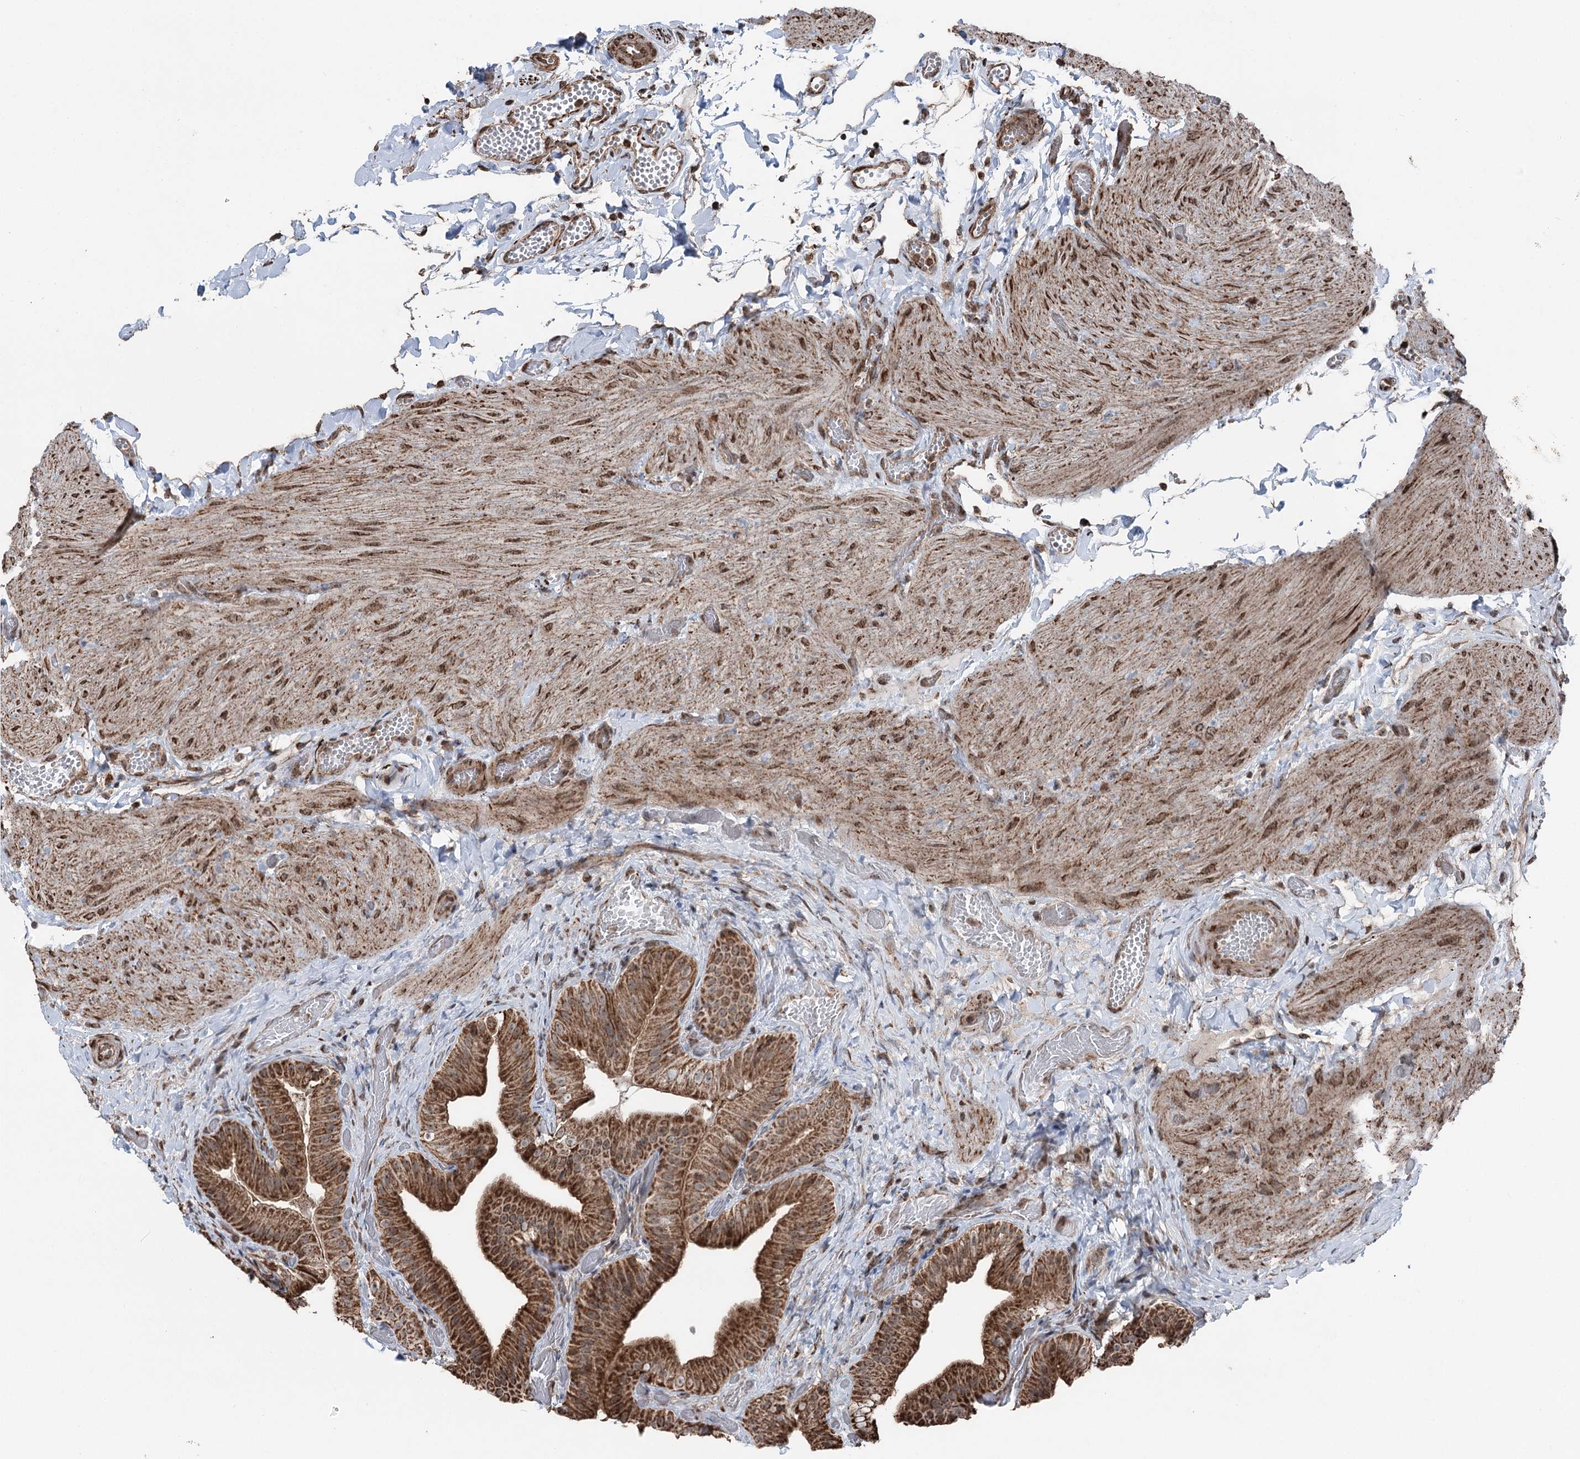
{"staining": {"intensity": "strong", "quantity": ">75%", "location": "cytoplasmic/membranous"}, "tissue": "gallbladder", "cell_type": "Glandular cells", "image_type": "normal", "snomed": [{"axis": "morphology", "description": "Normal tissue, NOS"}, {"axis": "topography", "description": "Gallbladder"}], "caption": "An IHC image of unremarkable tissue is shown. Protein staining in brown shows strong cytoplasmic/membranous positivity in gallbladder within glandular cells. The staining was performed using DAB, with brown indicating positive protein expression. Nuclei are stained blue with hematoxylin.", "gene": "STEEP1", "patient": {"sex": "female", "age": 64}}